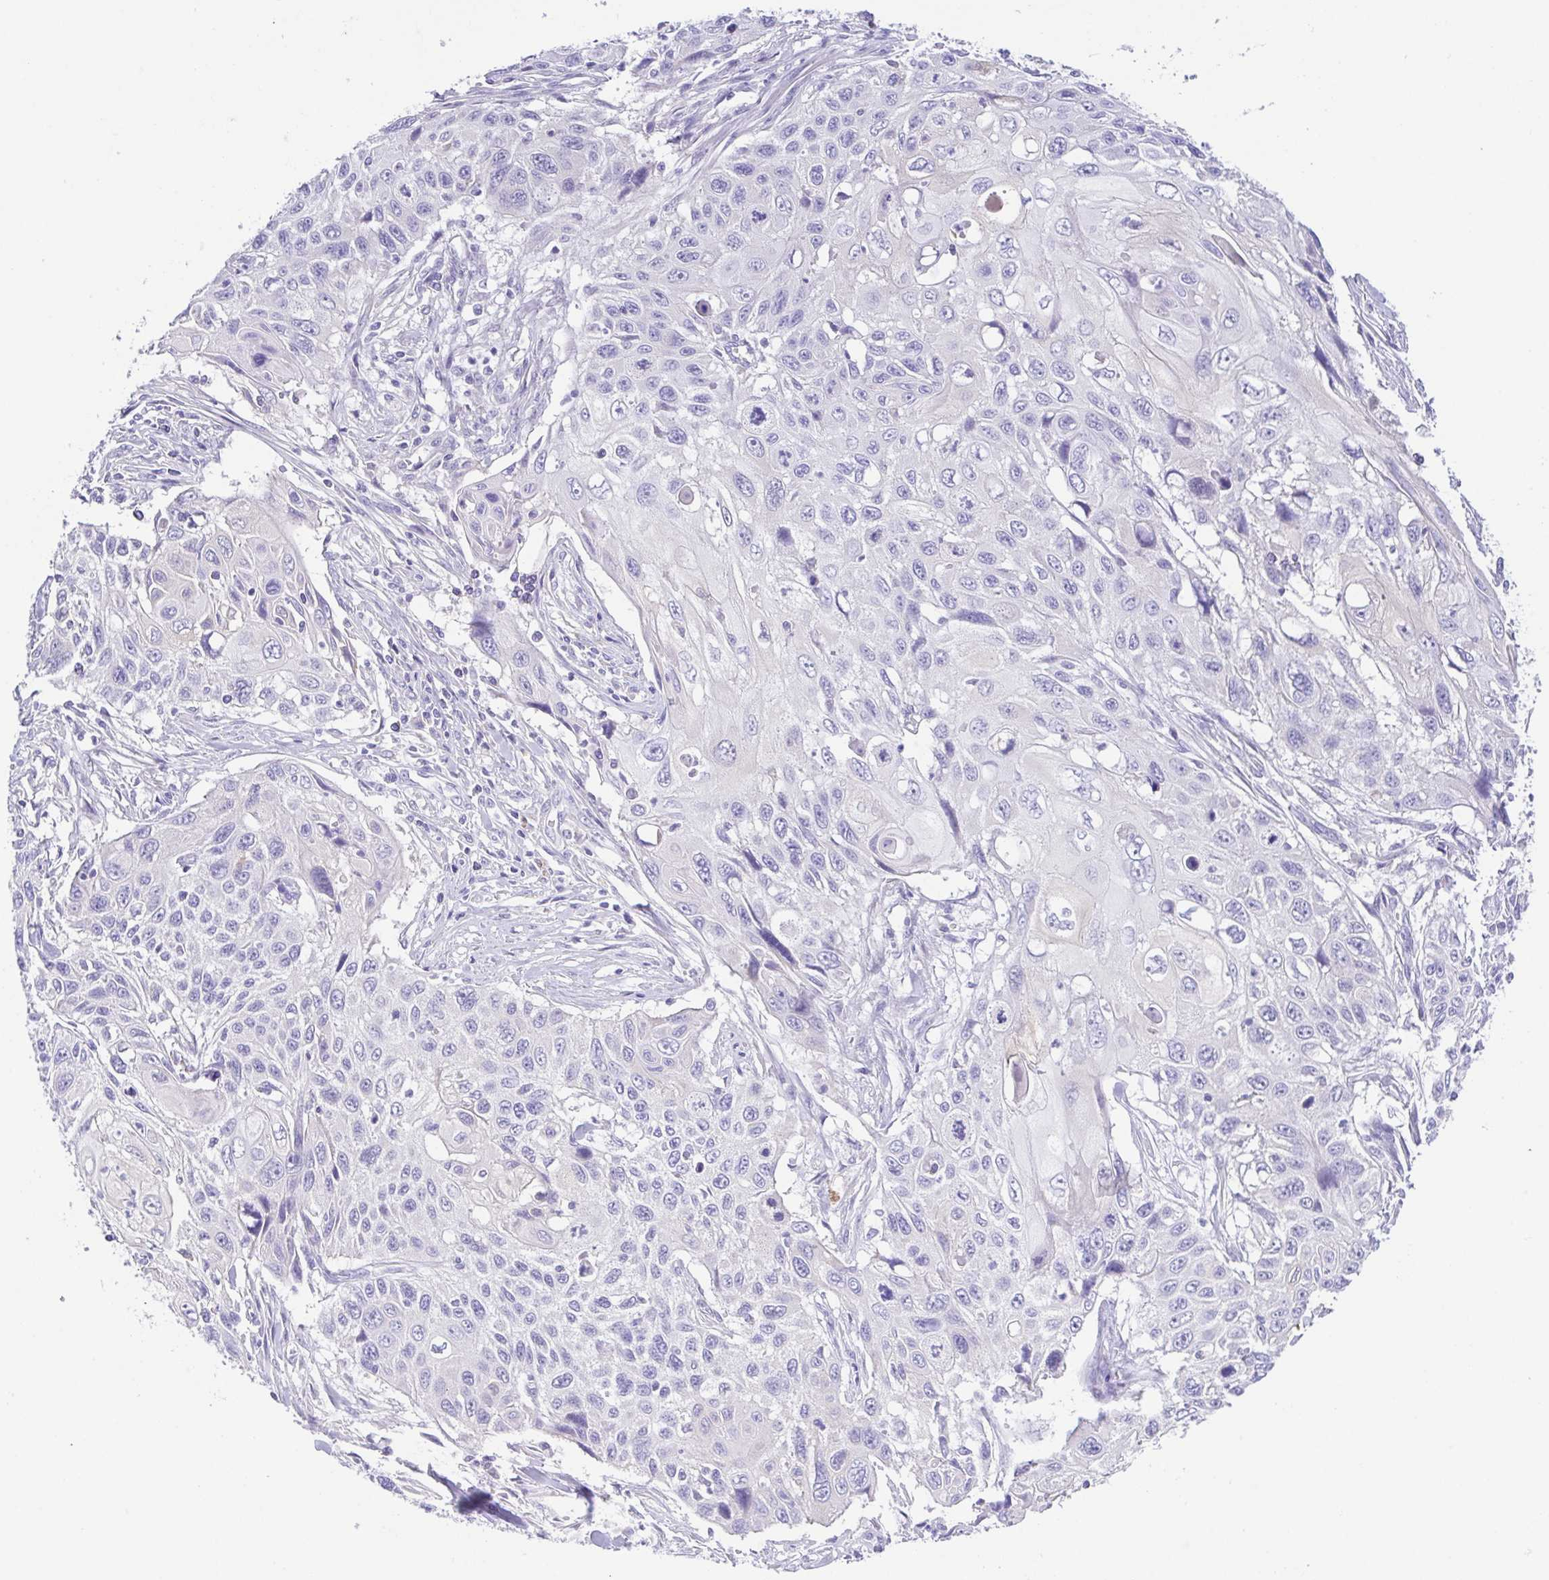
{"staining": {"intensity": "negative", "quantity": "none", "location": "none"}, "tissue": "cervical cancer", "cell_type": "Tumor cells", "image_type": "cancer", "snomed": [{"axis": "morphology", "description": "Squamous cell carcinoma, NOS"}, {"axis": "topography", "description": "Cervix"}], "caption": "Image shows no protein staining in tumor cells of squamous cell carcinoma (cervical) tissue. (DAB immunohistochemistry (IHC), high magnification).", "gene": "A1BG", "patient": {"sex": "female", "age": 70}}